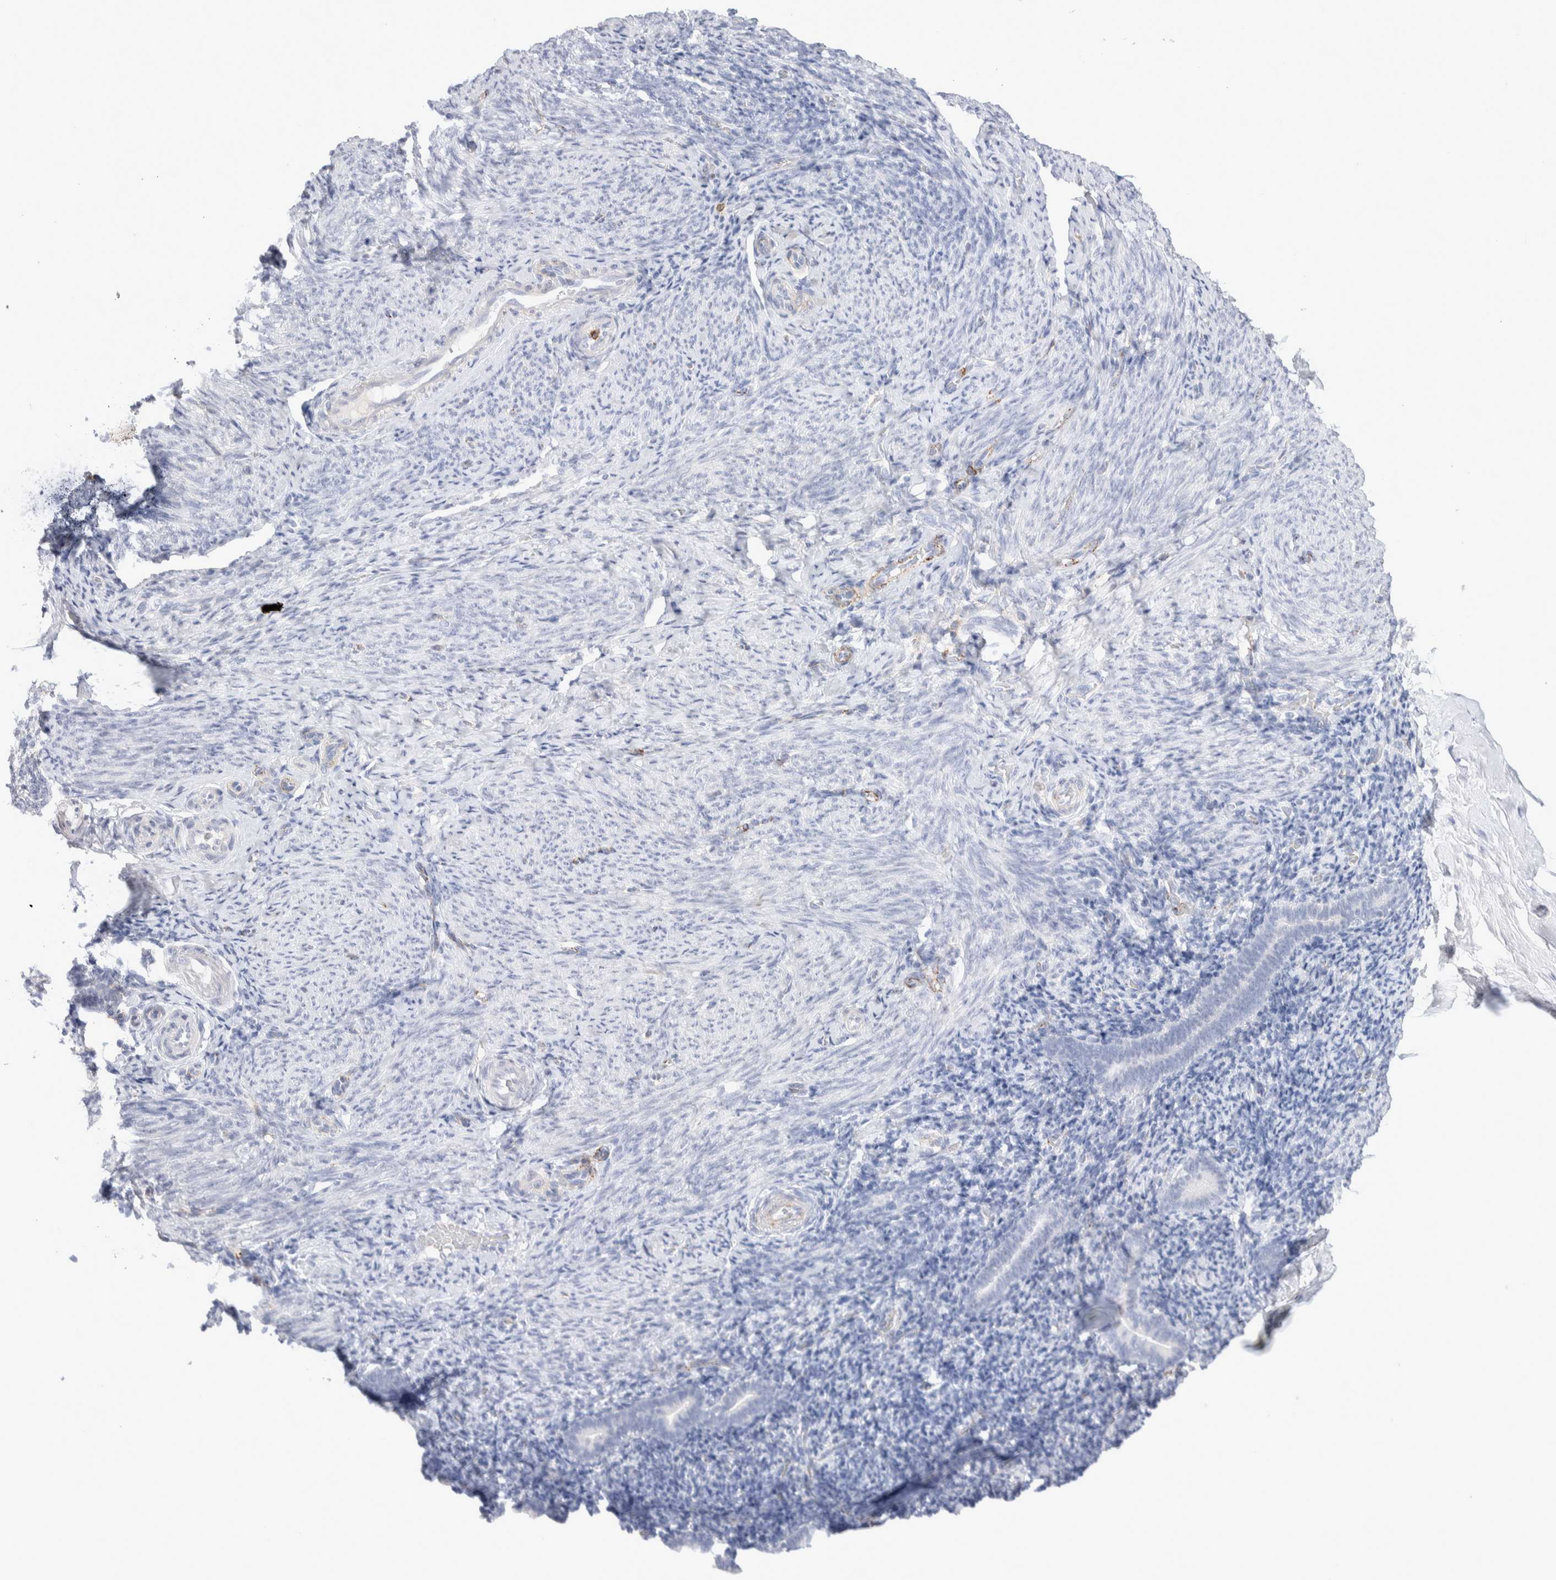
{"staining": {"intensity": "negative", "quantity": "none", "location": "none"}, "tissue": "endometrium", "cell_type": "Cells in endometrial stroma", "image_type": "normal", "snomed": [{"axis": "morphology", "description": "Normal tissue, NOS"}, {"axis": "topography", "description": "Endometrium"}], "caption": "DAB immunohistochemical staining of normal endometrium exhibits no significant positivity in cells in endometrial stroma. (DAB IHC with hematoxylin counter stain).", "gene": "SEPTIN4", "patient": {"sex": "female", "age": 51}}